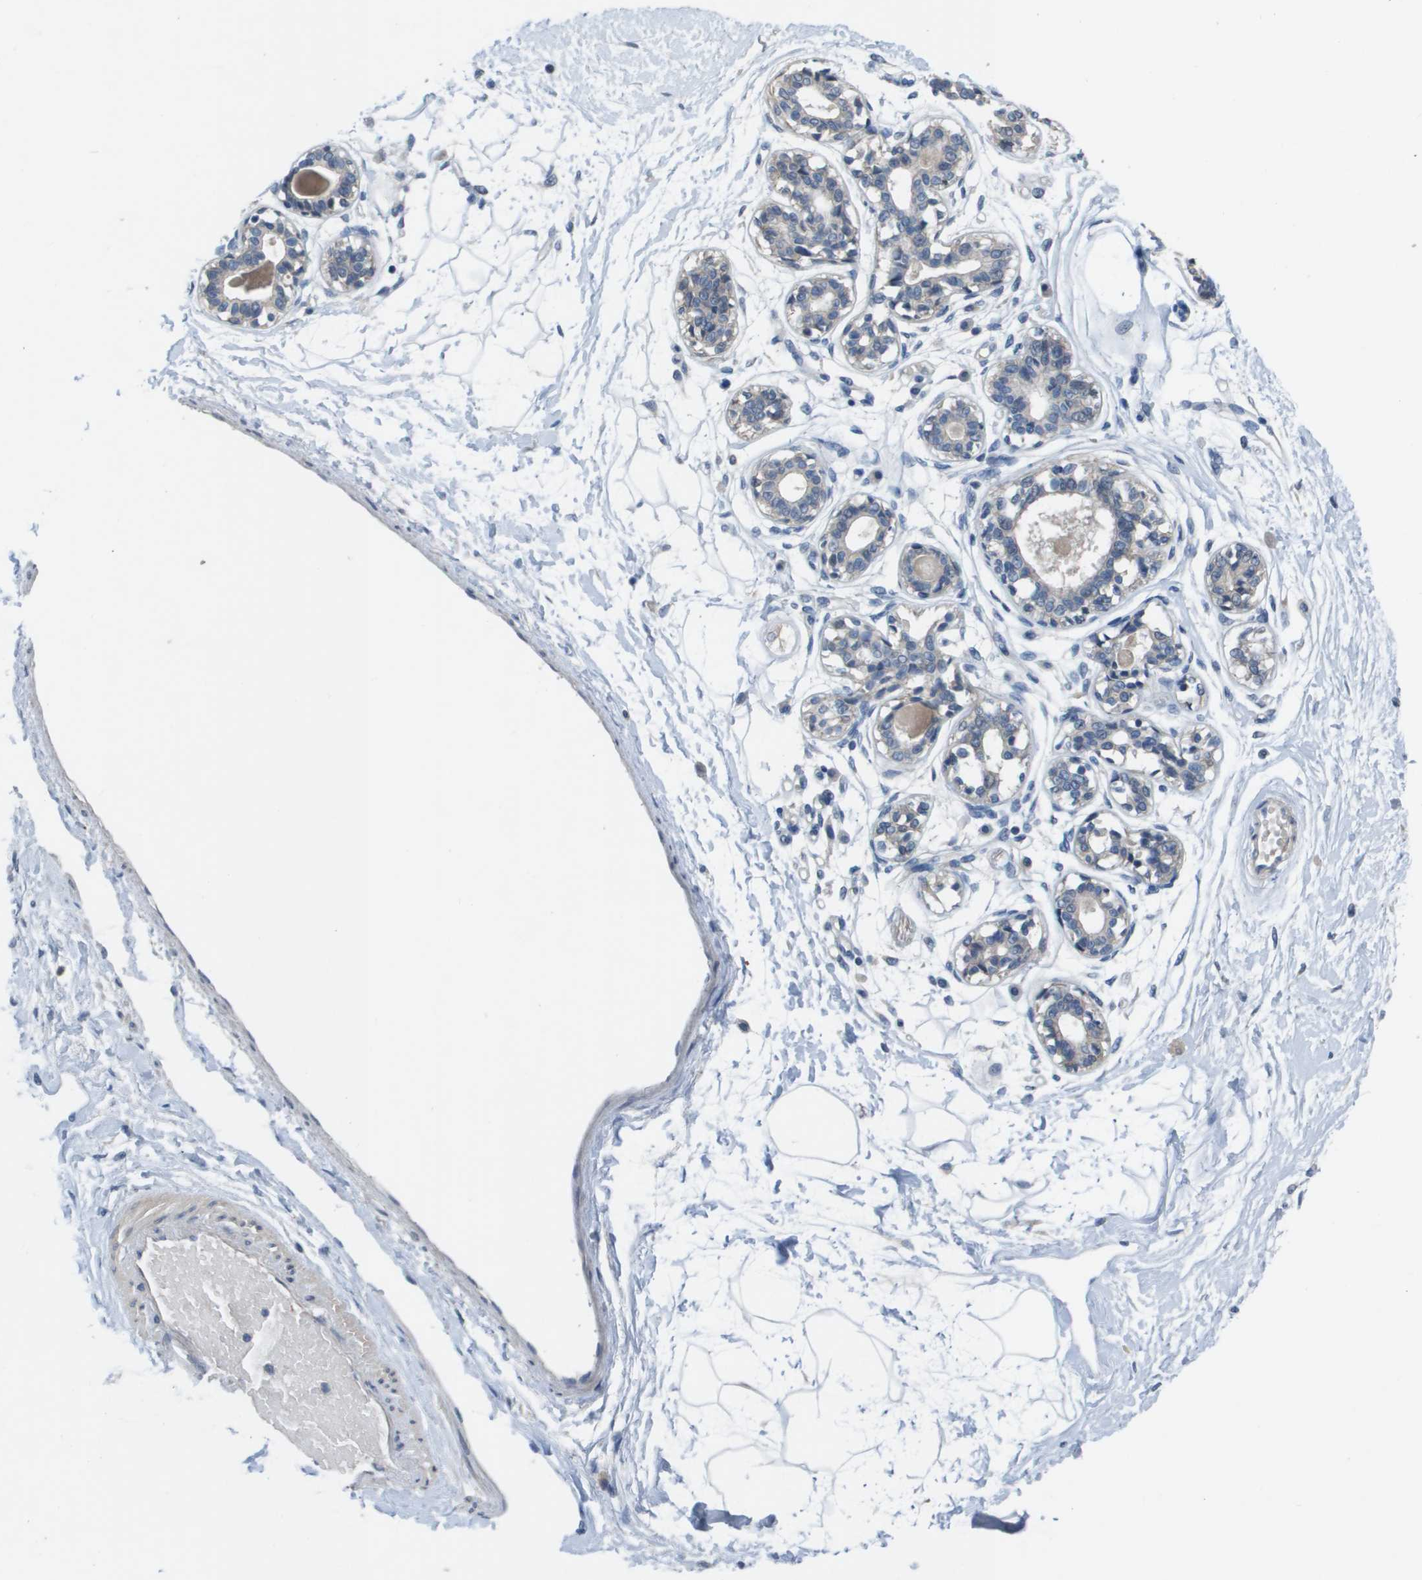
{"staining": {"intensity": "negative", "quantity": "none", "location": "none"}, "tissue": "breast", "cell_type": "Adipocytes", "image_type": "normal", "snomed": [{"axis": "morphology", "description": "Normal tissue, NOS"}, {"axis": "topography", "description": "Breast"}], "caption": "DAB immunohistochemical staining of unremarkable breast shows no significant positivity in adipocytes.", "gene": "NCS1", "patient": {"sex": "female", "age": 45}}